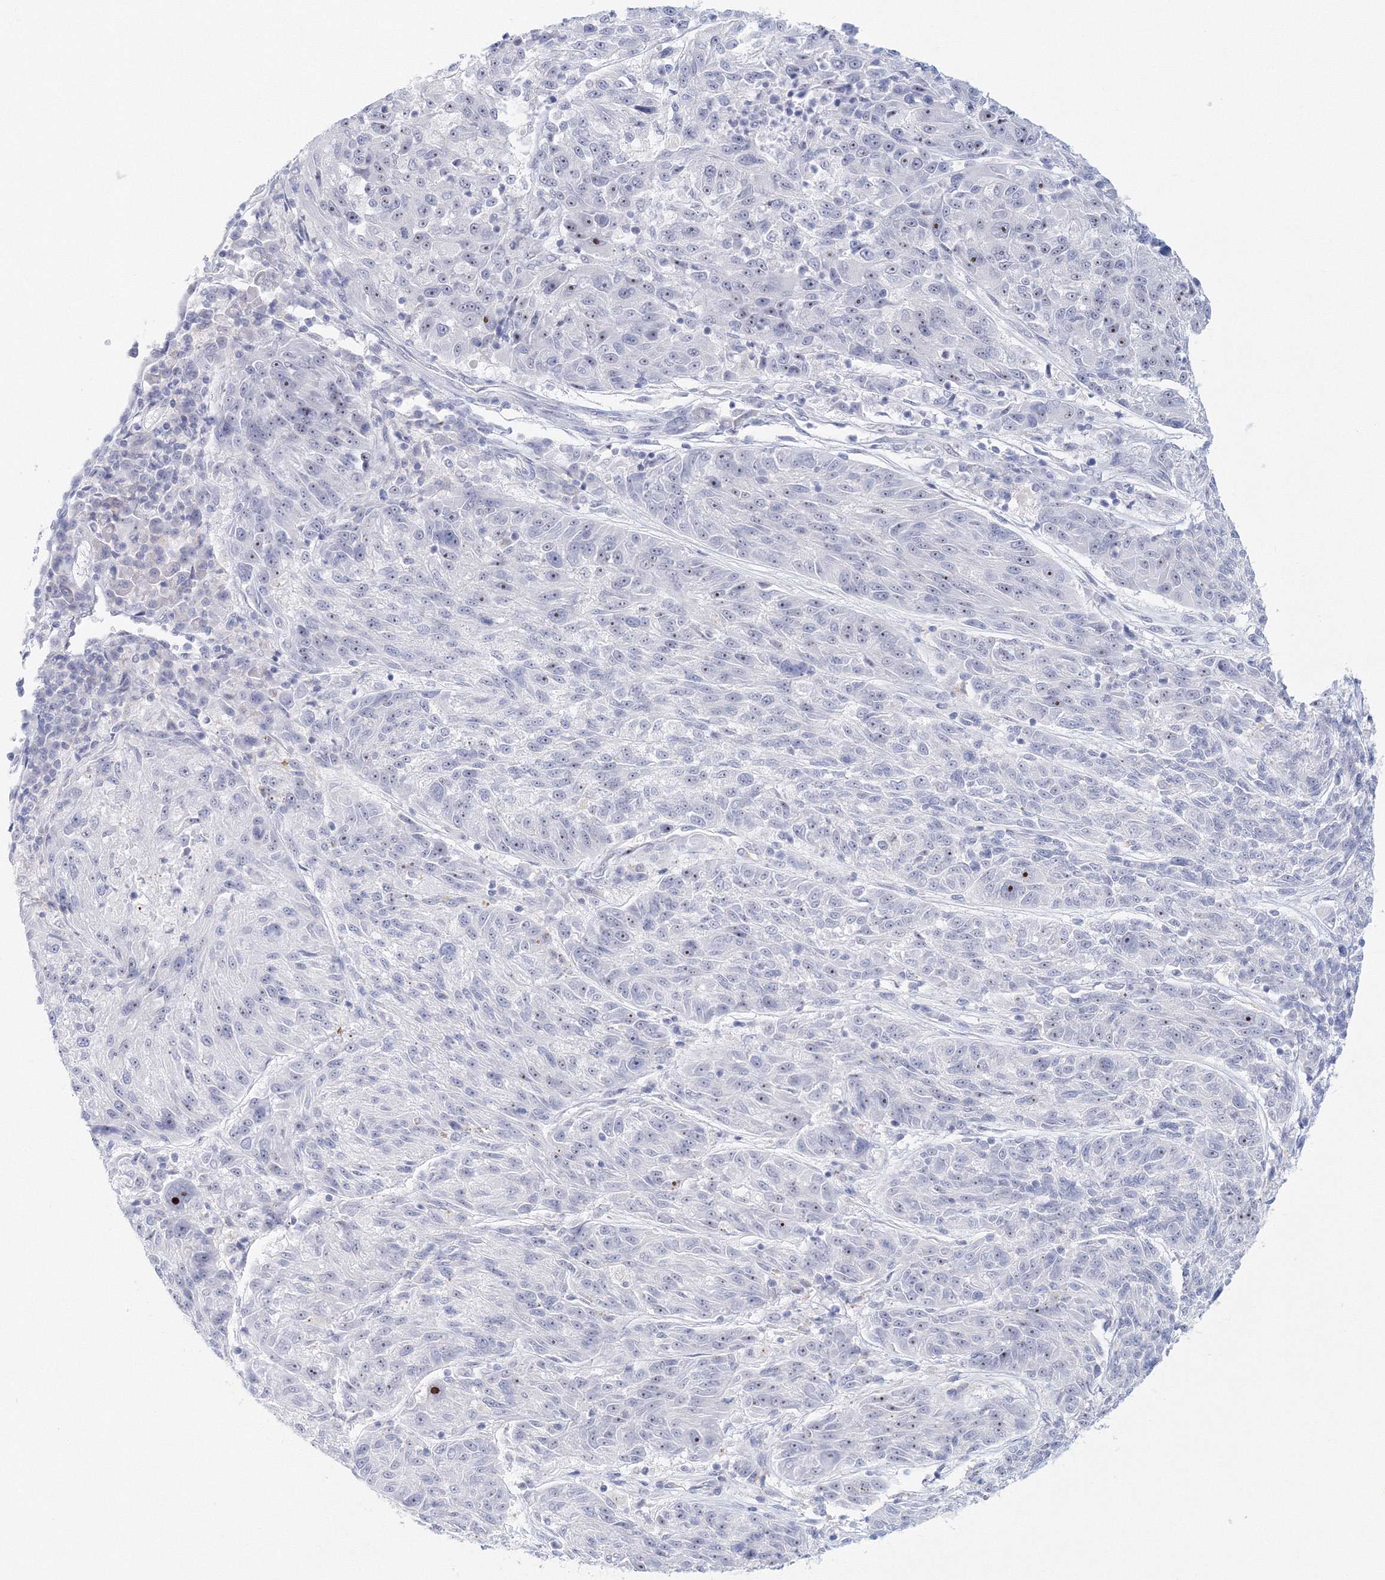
{"staining": {"intensity": "negative", "quantity": "none", "location": "none"}, "tissue": "melanoma", "cell_type": "Tumor cells", "image_type": "cancer", "snomed": [{"axis": "morphology", "description": "Malignant melanoma, NOS"}, {"axis": "topography", "description": "Skin"}], "caption": "Malignant melanoma was stained to show a protein in brown. There is no significant positivity in tumor cells.", "gene": "VSIG1", "patient": {"sex": "male", "age": 53}}